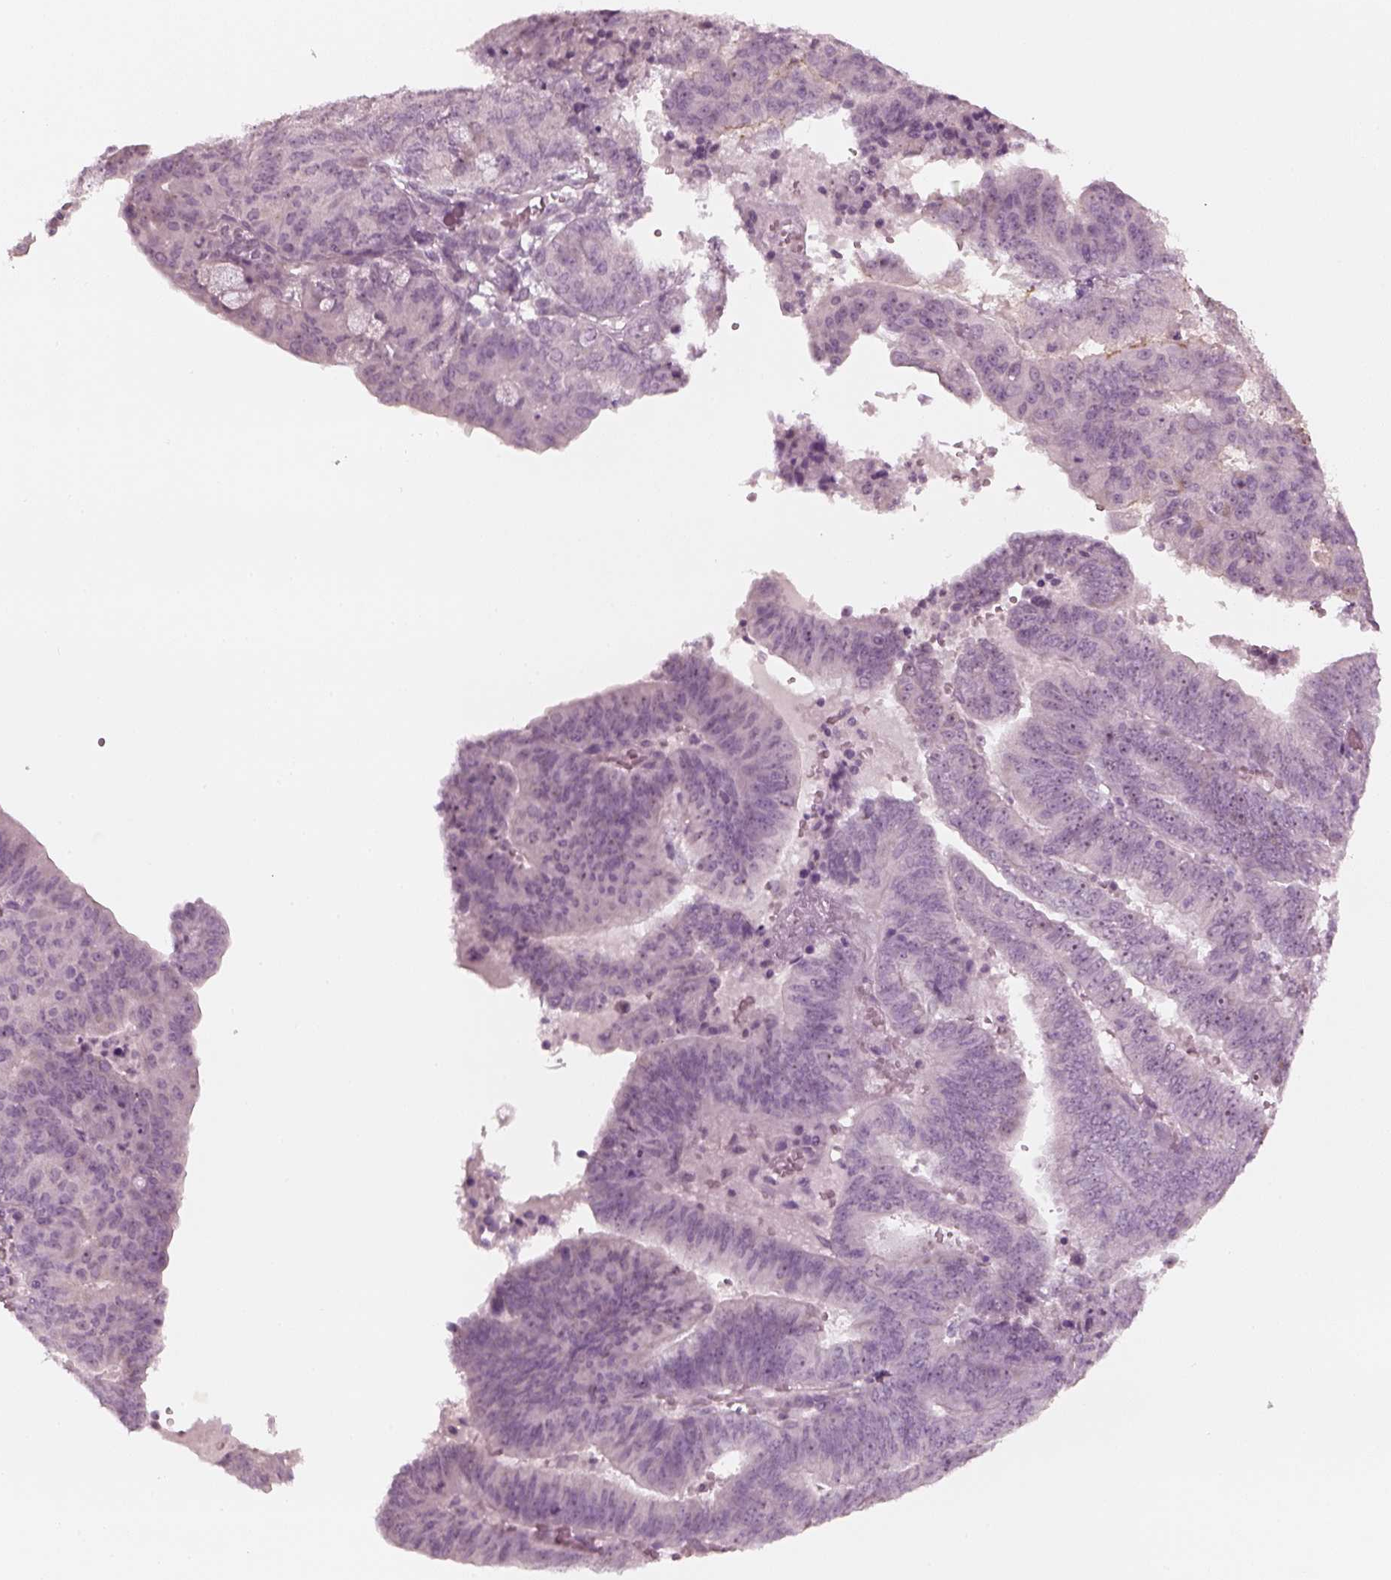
{"staining": {"intensity": "negative", "quantity": "none", "location": "none"}, "tissue": "endometrial cancer", "cell_type": "Tumor cells", "image_type": "cancer", "snomed": [{"axis": "morphology", "description": "Adenocarcinoma, NOS"}, {"axis": "topography", "description": "Endometrium"}], "caption": "Human endometrial cancer stained for a protein using immunohistochemistry (IHC) exhibits no staining in tumor cells.", "gene": "PNMT", "patient": {"sex": "female", "age": 82}}